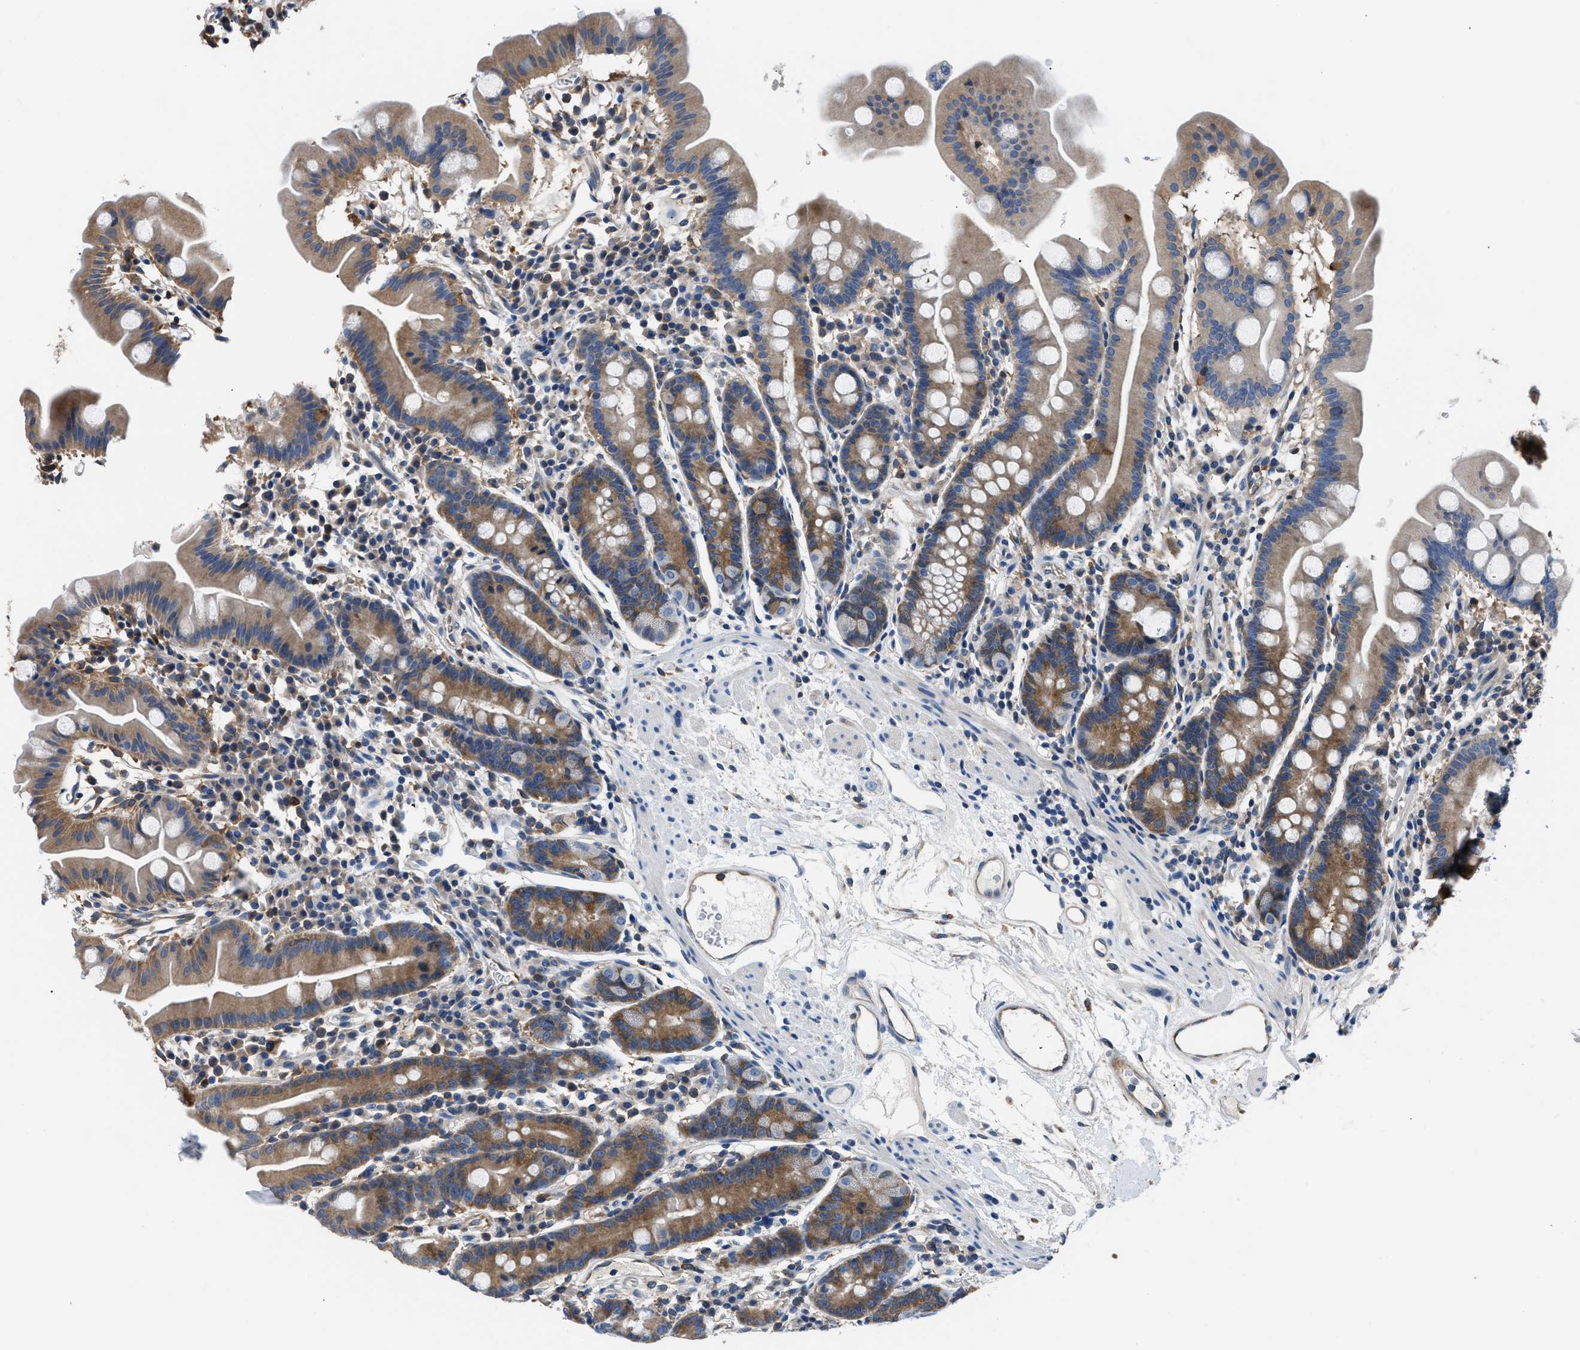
{"staining": {"intensity": "moderate", "quantity": "25%-75%", "location": "cytoplasmic/membranous"}, "tissue": "duodenum", "cell_type": "Glandular cells", "image_type": "normal", "snomed": [{"axis": "morphology", "description": "Normal tissue, NOS"}, {"axis": "topography", "description": "Duodenum"}], "caption": "This histopathology image shows immunohistochemistry (IHC) staining of normal duodenum, with medium moderate cytoplasmic/membranous expression in approximately 25%-75% of glandular cells.", "gene": "PKM", "patient": {"sex": "male", "age": 50}}